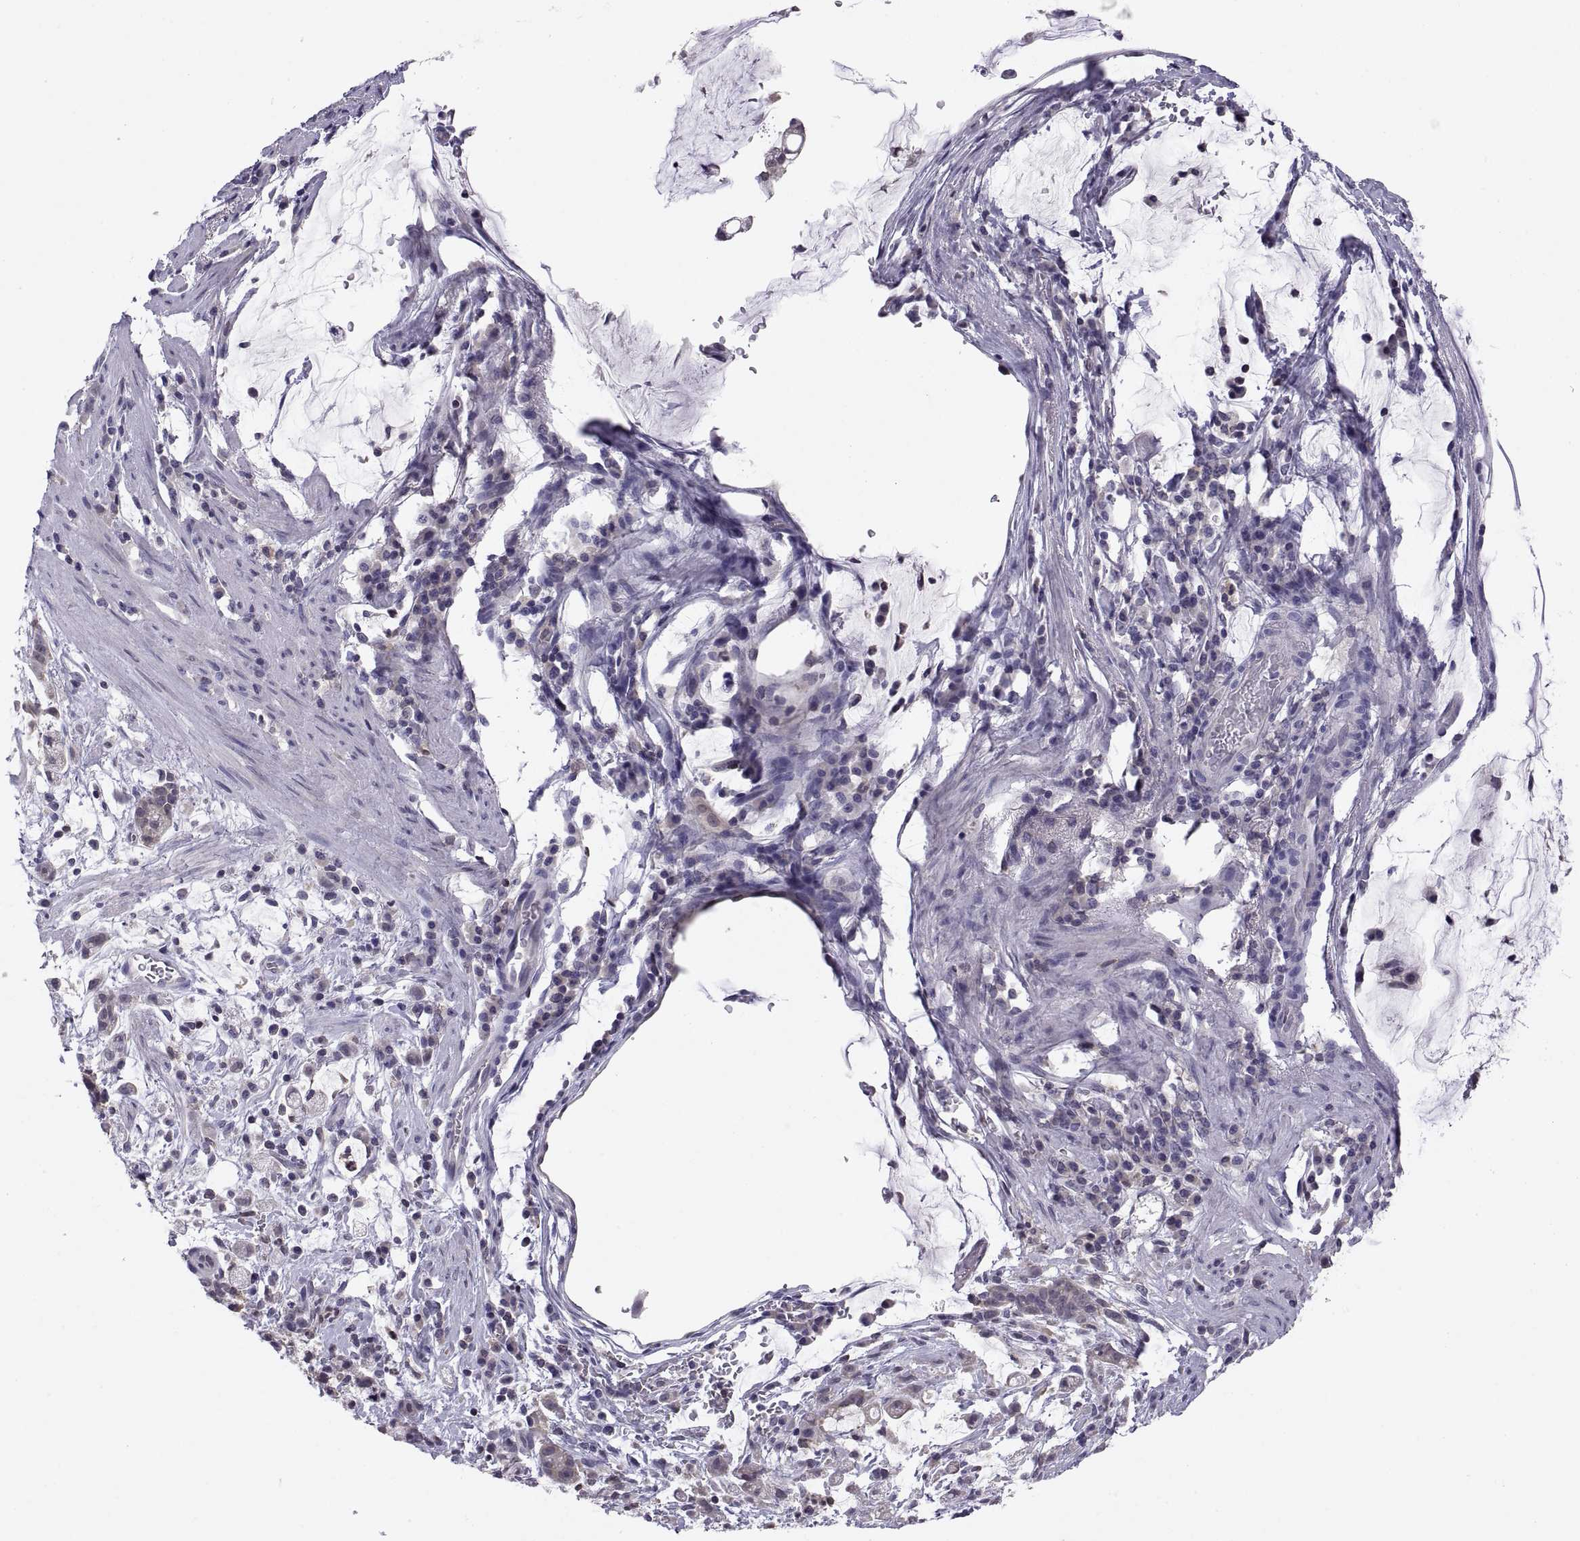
{"staining": {"intensity": "negative", "quantity": "none", "location": "none"}, "tissue": "stomach cancer", "cell_type": "Tumor cells", "image_type": "cancer", "snomed": [{"axis": "morphology", "description": "Adenocarcinoma, NOS"}, {"axis": "topography", "description": "Stomach"}], "caption": "An image of human stomach cancer (adenocarcinoma) is negative for staining in tumor cells.", "gene": "FGF9", "patient": {"sex": "female", "age": 60}}